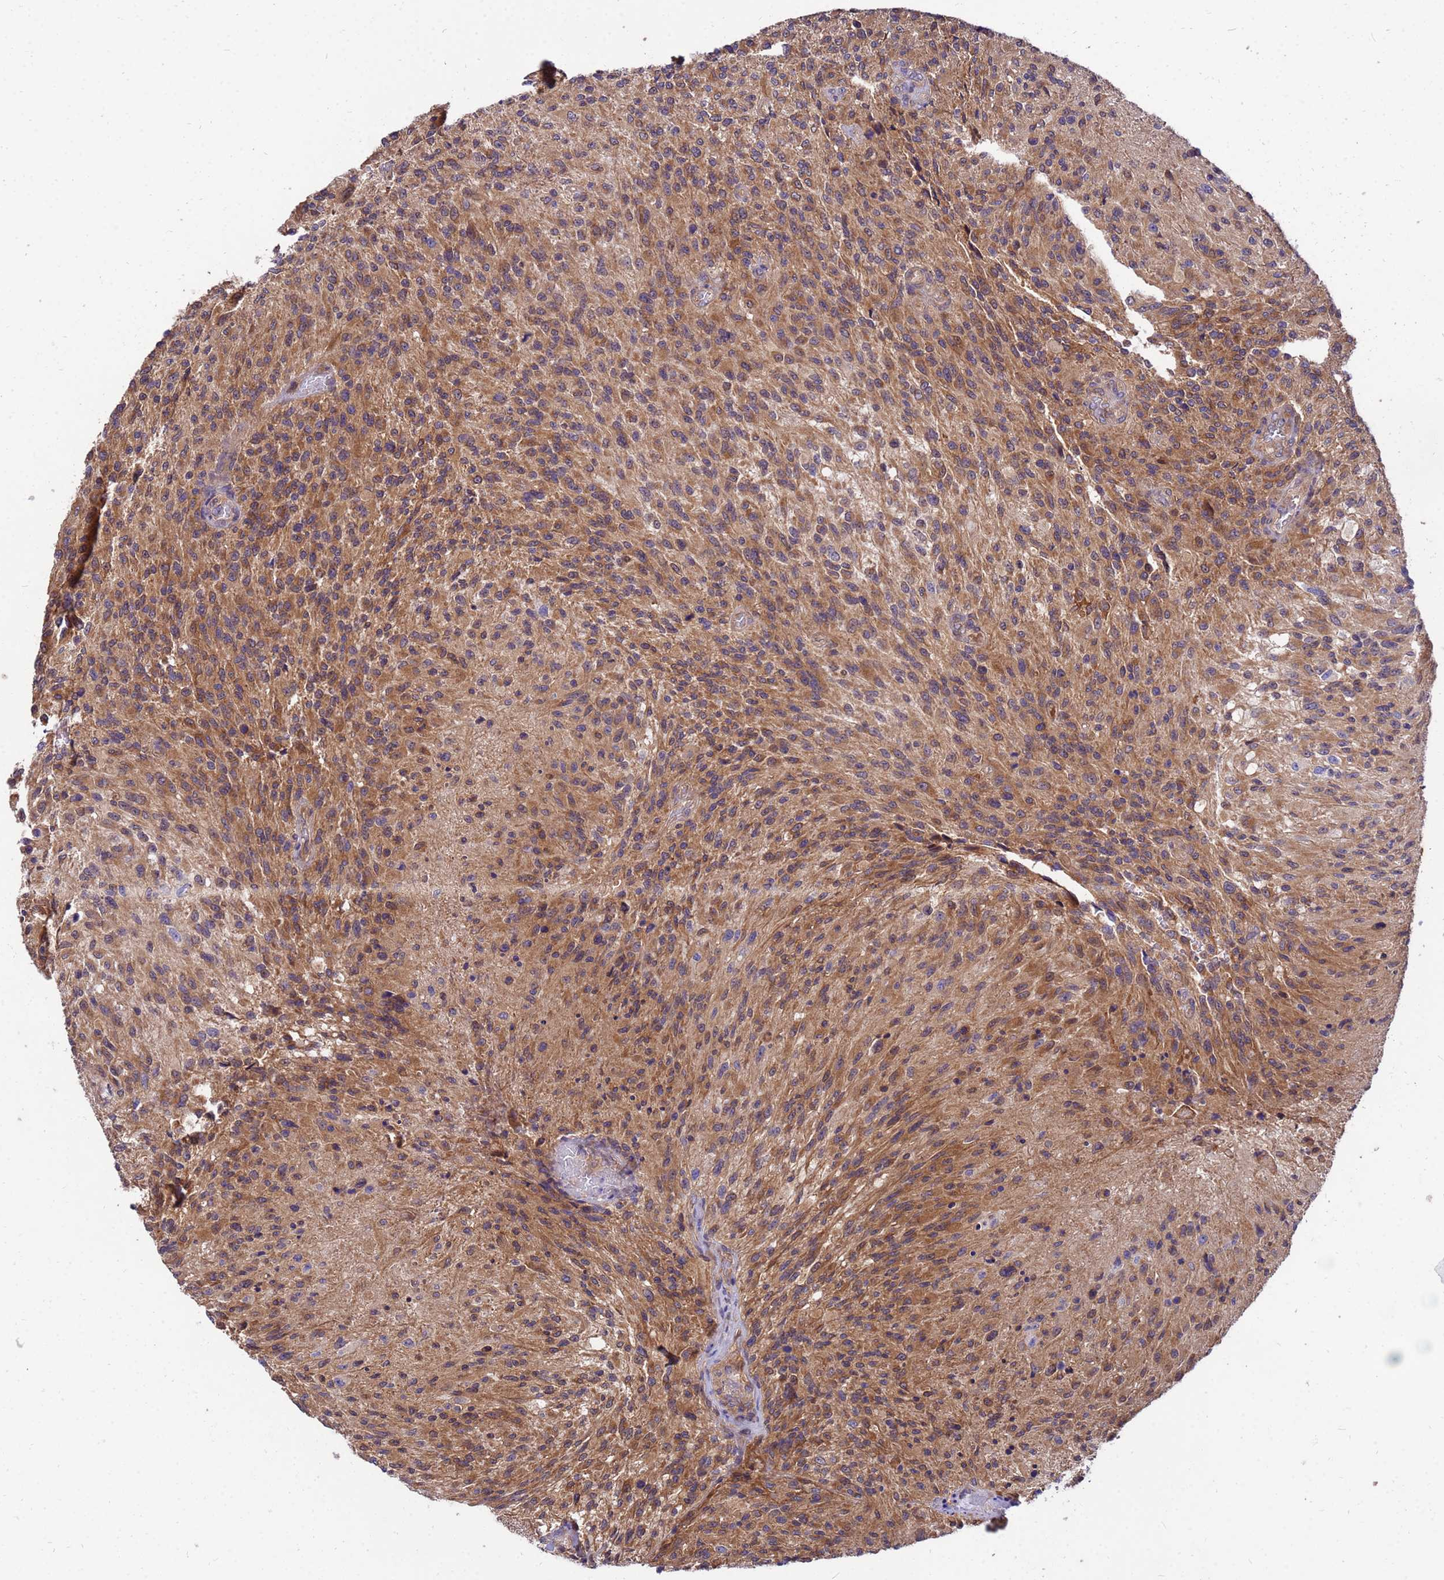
{"staining": {"intensity": "moderate", "quantity": ">75%", "location": "cytoplasmic/membranous"}, "tissue": "glioma", "cell_type": "Tumor cells", "image_type": "cancer", "snomed": [{"axis": "morphology", "description": "Normal tissue, NOS"}, {"axis": "morphology", "description": "Glioma, malignant, High grade"}, {"axis": "topography", "description": "Cerebral cortex"}], "caption": "High-grade glioma (malignant) stained with immunohistochemistry demonstrates moderate cytoplasmic/membranous staining in about >75% of tumor cells.", "gene": "GET3", "patient": {"sex": "male", "age": 56}}